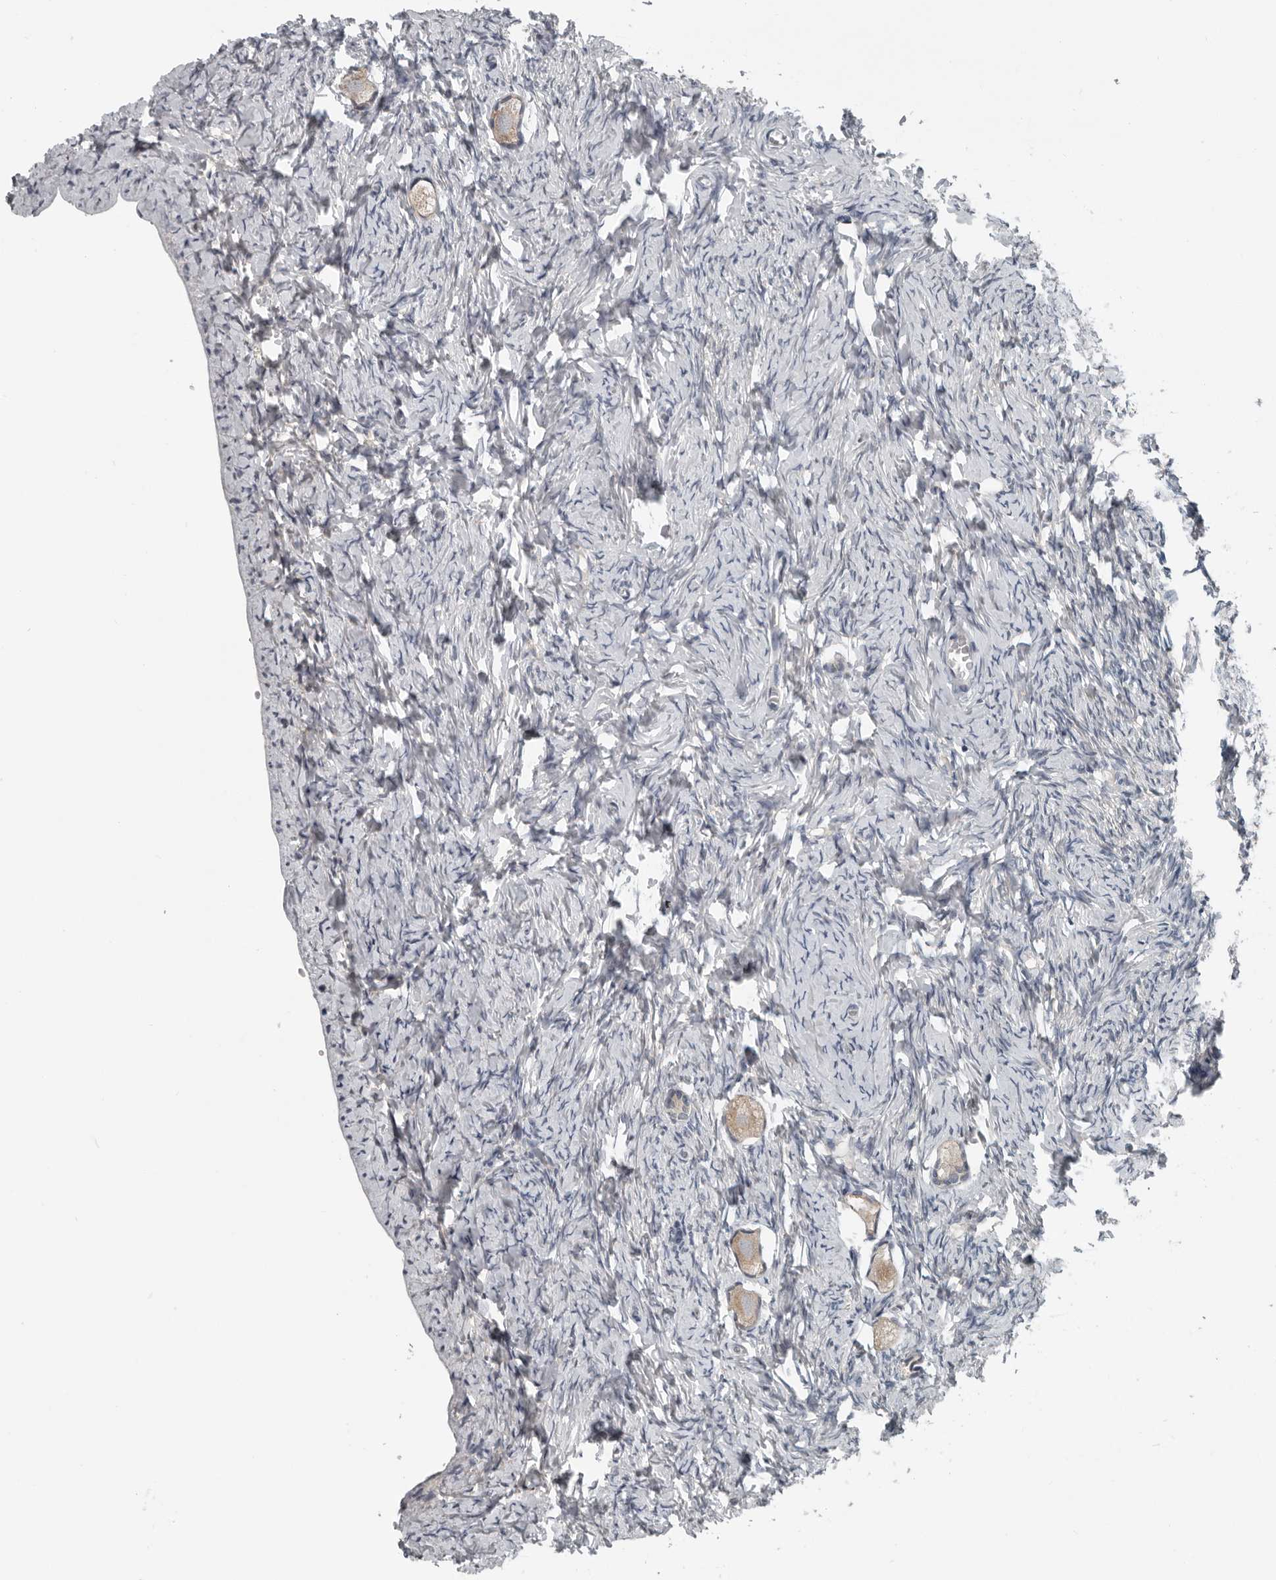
{"staining": {"intensity": "weak", "quantity": ">75%", "location": "cytoplasmic/membranous"}, "tissue": "ovary", "cell_type": "Follicle cells", "image_type": "normal", "snomed": [{"axis": "morphology", "description": "Normal tissue, NOS"}, {"axis": "topography", "description": "Ovary"}], "caption": "This photomicrograph exhibits benign ovary stained with immunohistochemistry (IHC) to label a protein in brown. The cytoplasmic/membranous of follicle cells show weak positivity for the protein. Nuclei are counter-stained blue.", "gene": "TMEM199", "patient": {"sex": "female", "age": 27}}